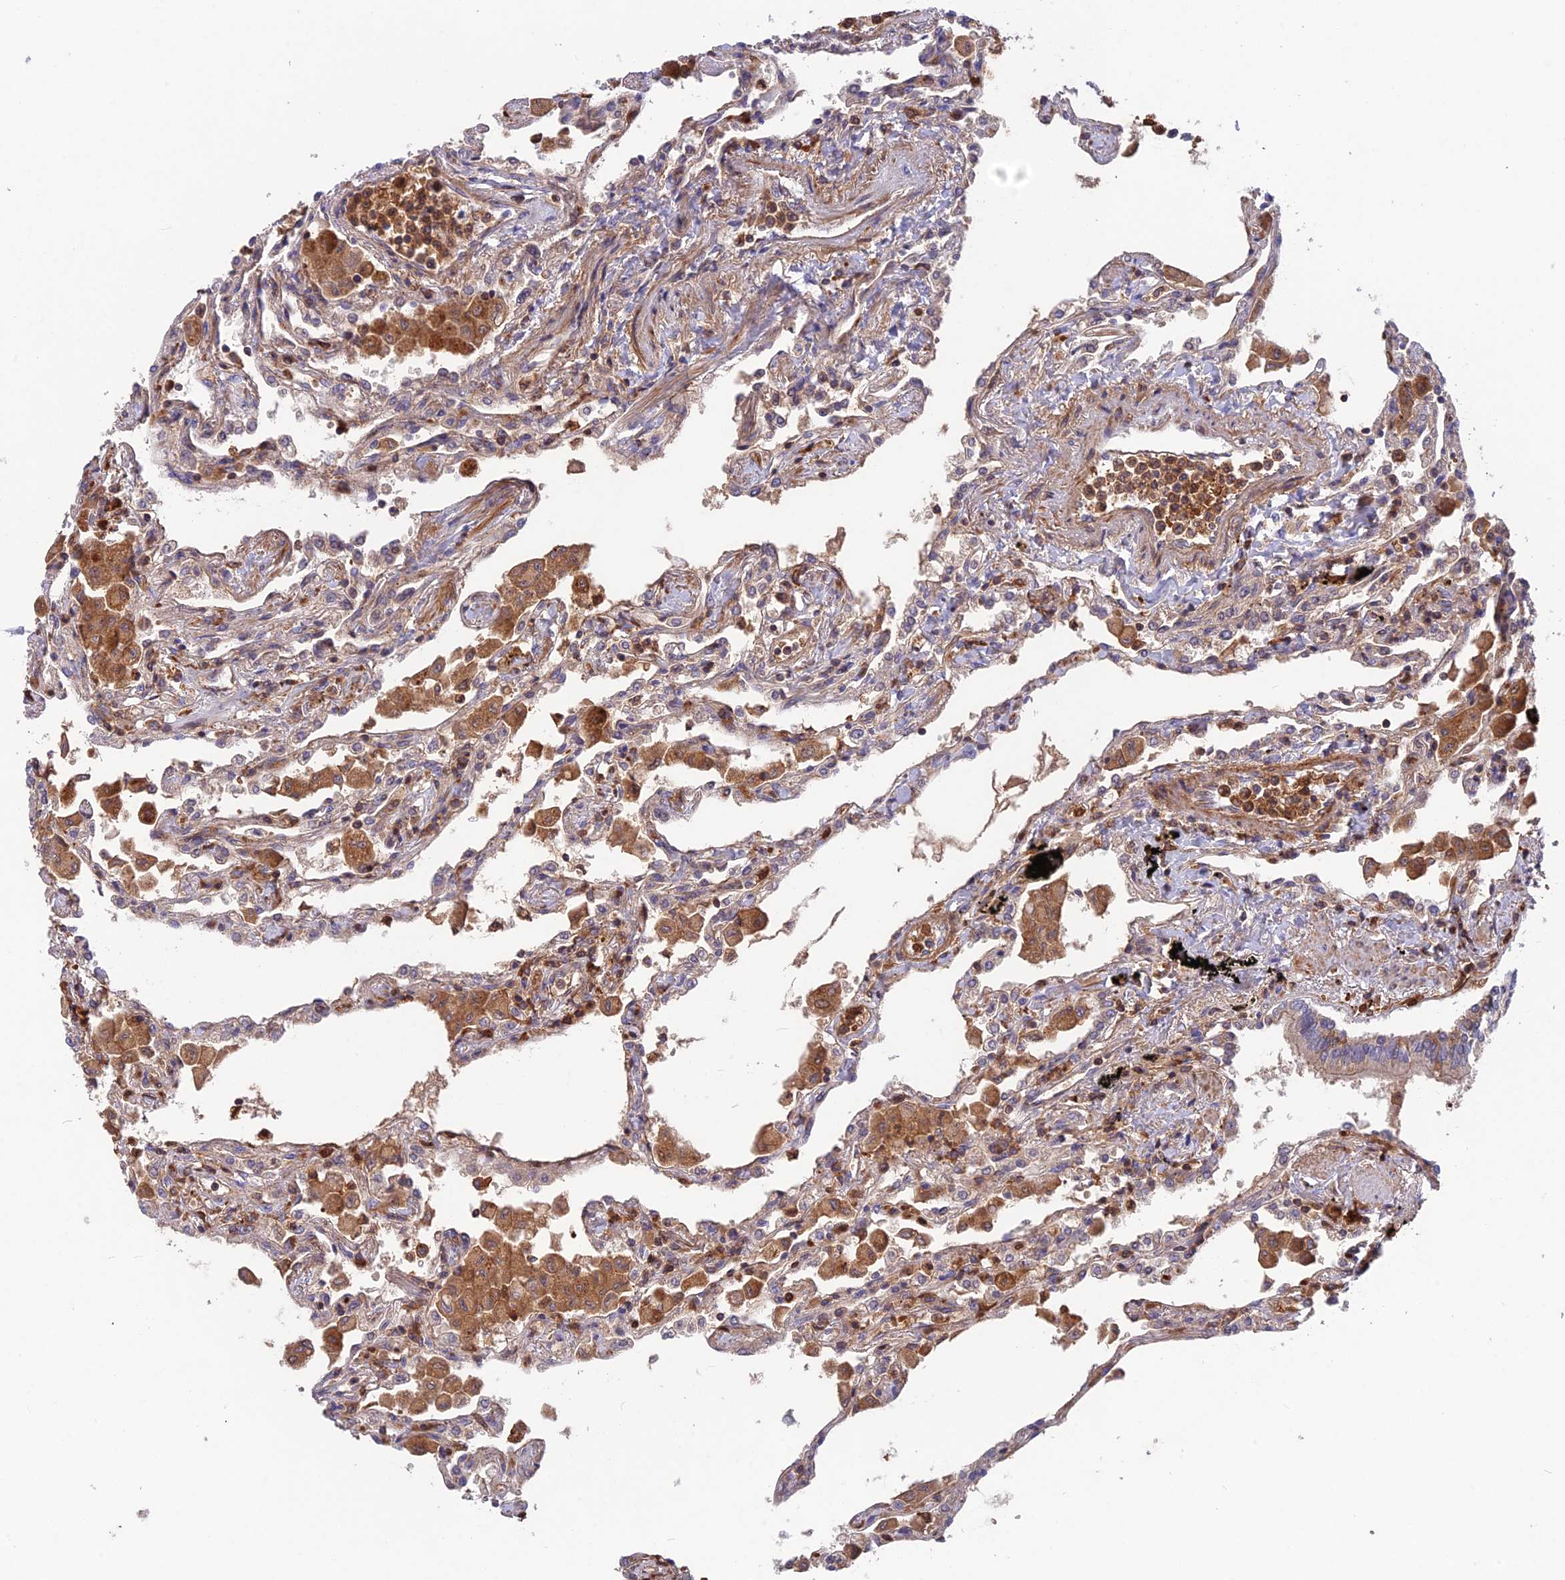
{"staining": {"intensity": "weak", "quantity": "<25%", "location": "cytoplasmic/membranous"}, "tissue": "lung", "cell_type": "Alveolar cells", "image_type": "normal", "snomed": [{"axis": "morphology", "description": "Normal tissue, NOS"}, {"axis": "topography", "description": "Bronchus"}, {"axis": "topography", "description": "Lung"}], "caption": "DAB (3,3'-diaminobenzidine) immunohistochemical staining of unremarkable human lung demonstrates no significant staining in alveolar cells. (DAB (3,3'-diaminobenzidine) immunohistochemistry (IHC) visualized using brightfield microscopy, high magnification).", "gene": "CPNE7", "patient": {"sex": "female", "age": 49}}